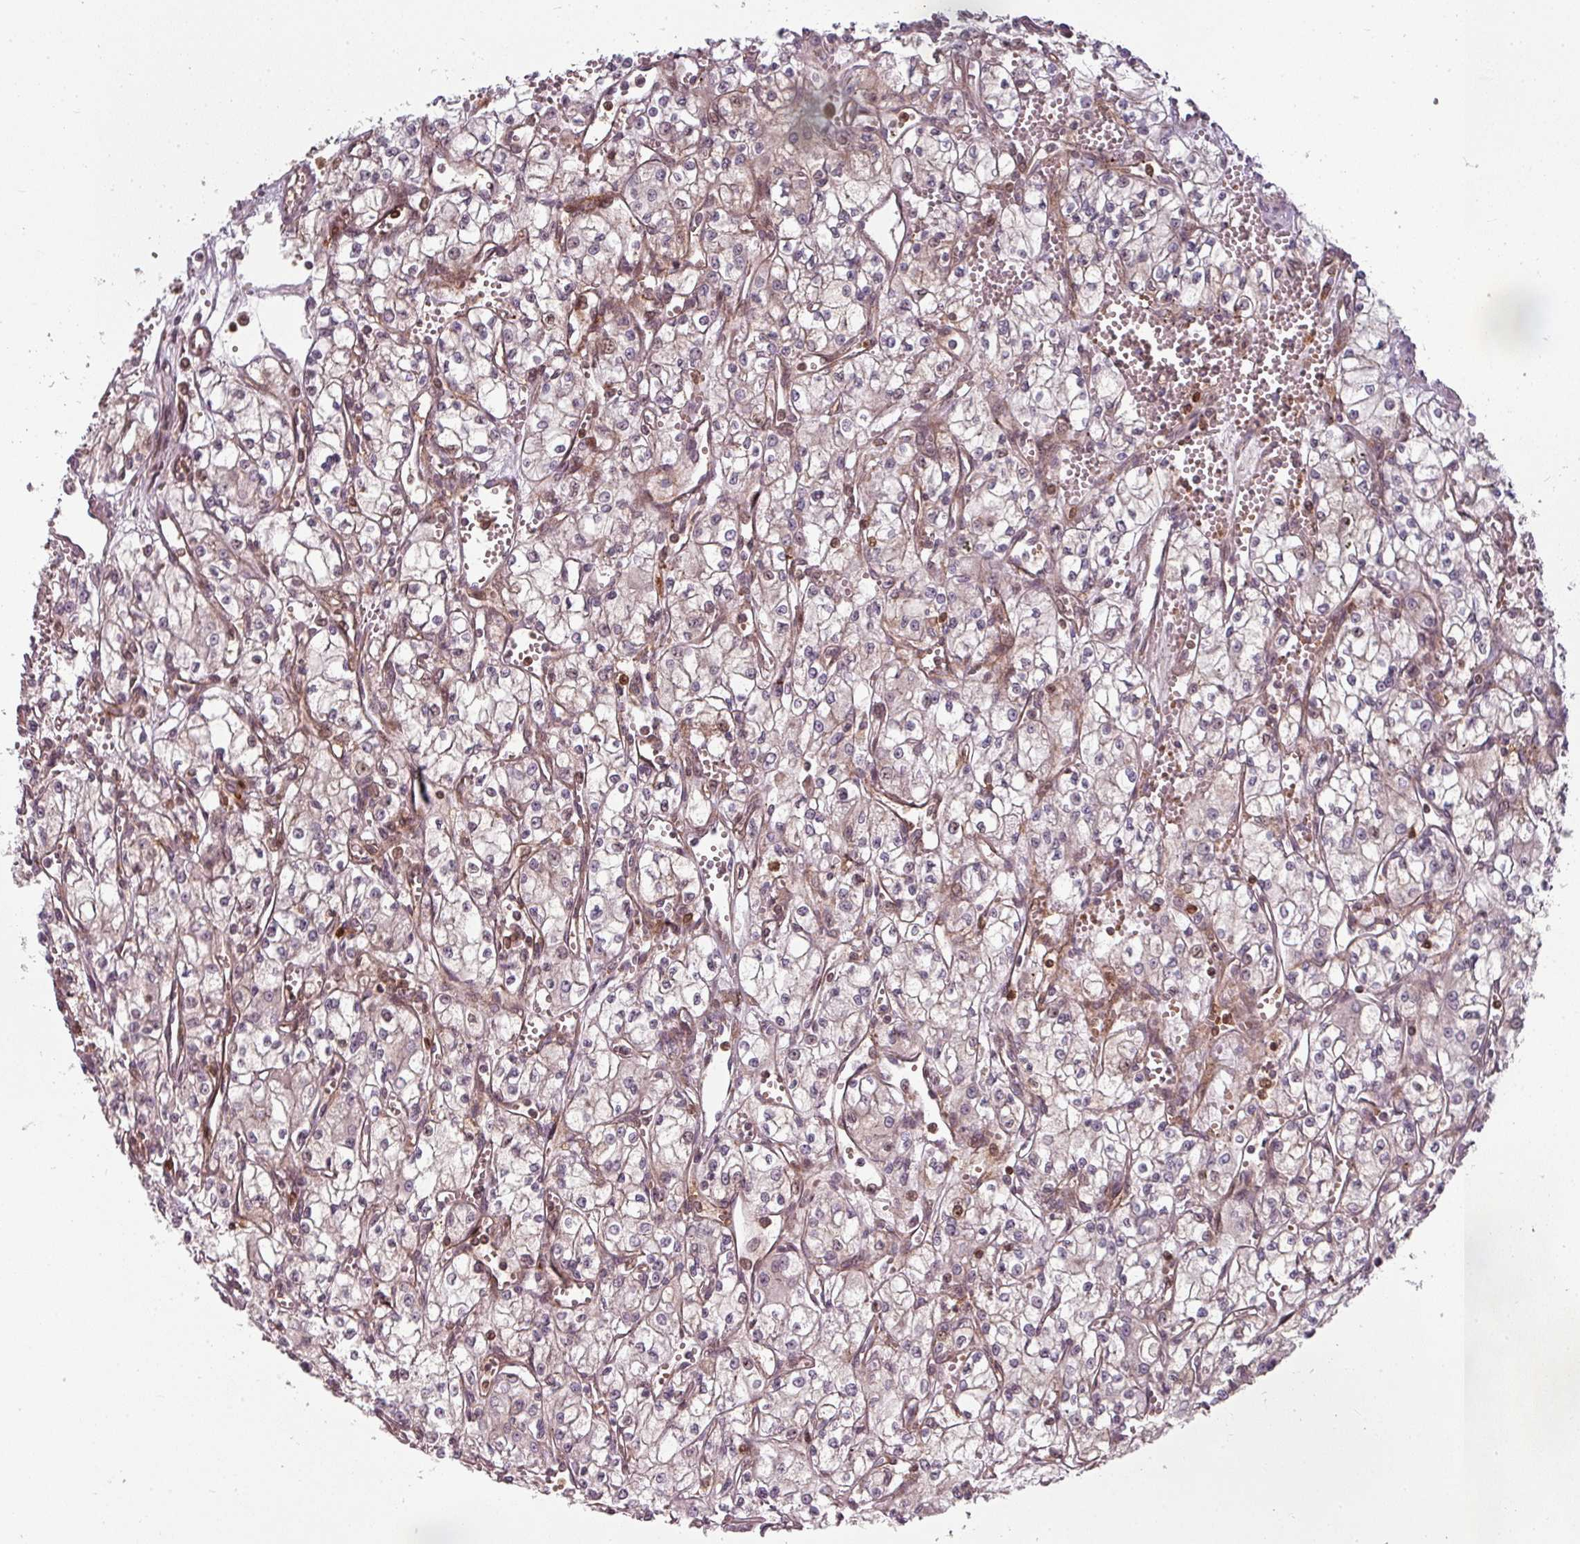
{"staining": {"intensity": "weak", "quantity": "25%-75%", "location": "cytoplasmic/membranous"}, "tissue": "renal cancer", "cell_type": "Tumor cells", "image_type": "cancer", "snomed": [{"axis": "morphology", "description": "Adenocarcinoma, NOS"}, {"axis": "topography", "description": "Kidney"}], "caption": "Tumor cells show low levels of weak cytoplasmic/membranous positivity in about 25%-75% of cells in human adenocarcinoma (renal).", "gene": "CLIC1", "patient": {"sex": "male", "age": 59}}